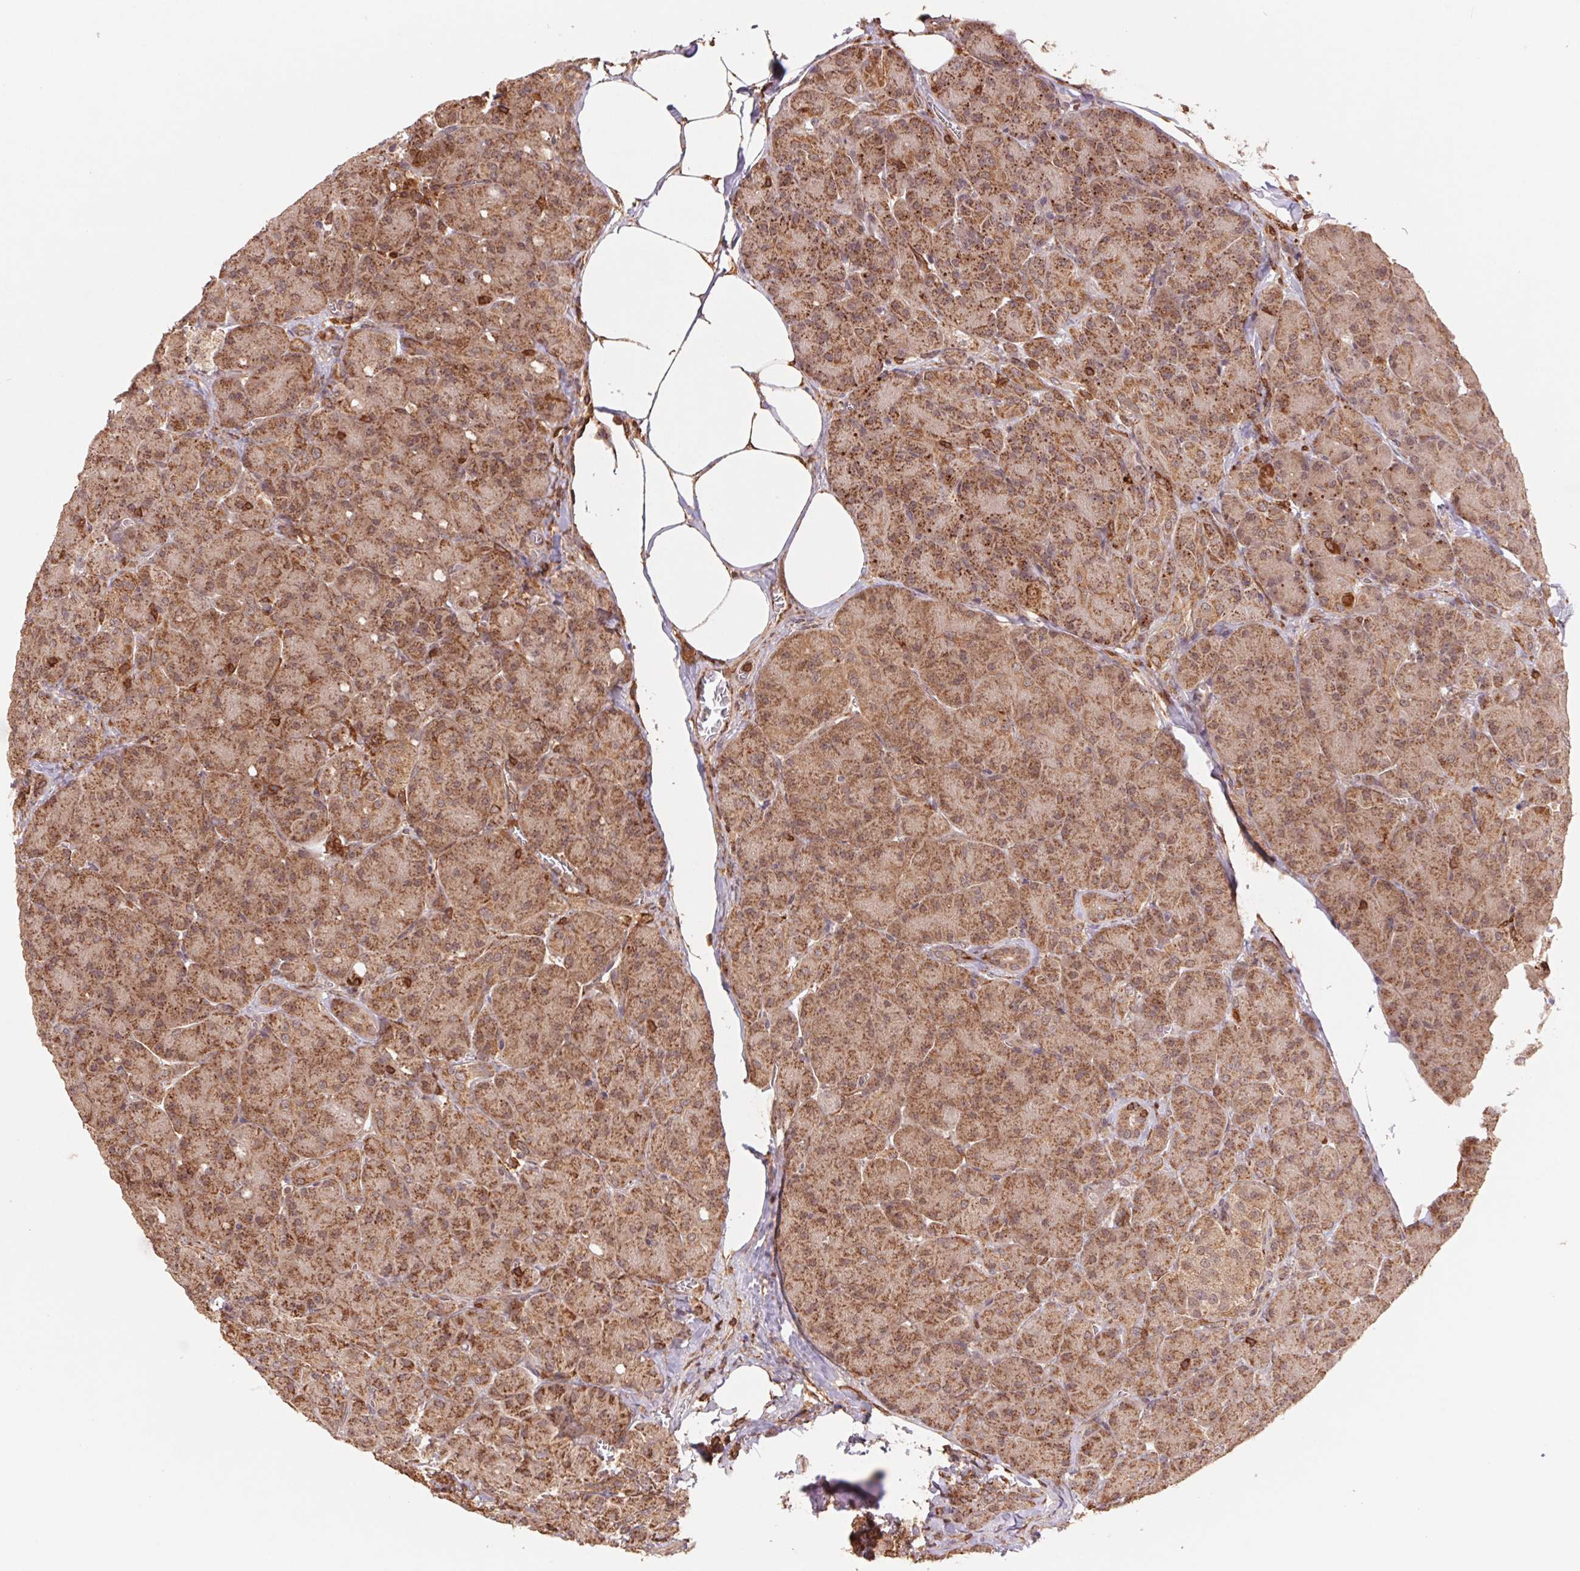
{"staining": {"intensity": "strong", "quantity": ">75%", "location": "cytoplasmic/membranous"}, "tissue": "pancreas", "cell_type": "Exocrine glandular cells", "image_type": "normal", "snomed": [{"axis": "morphology", "description": "Normal tissue, NOS"}, {"axis": "topography", "description": "Pancreas"}], "caption": "IHC histopathology image of normal pancreas stained for a protein (brown), which reveals high levels of strong cytoplasmic/membranous positivity in approximately >75% of exocrine glandular cells.", "gene": "URM1", "patient": {"sex": "male", "age": 55}}